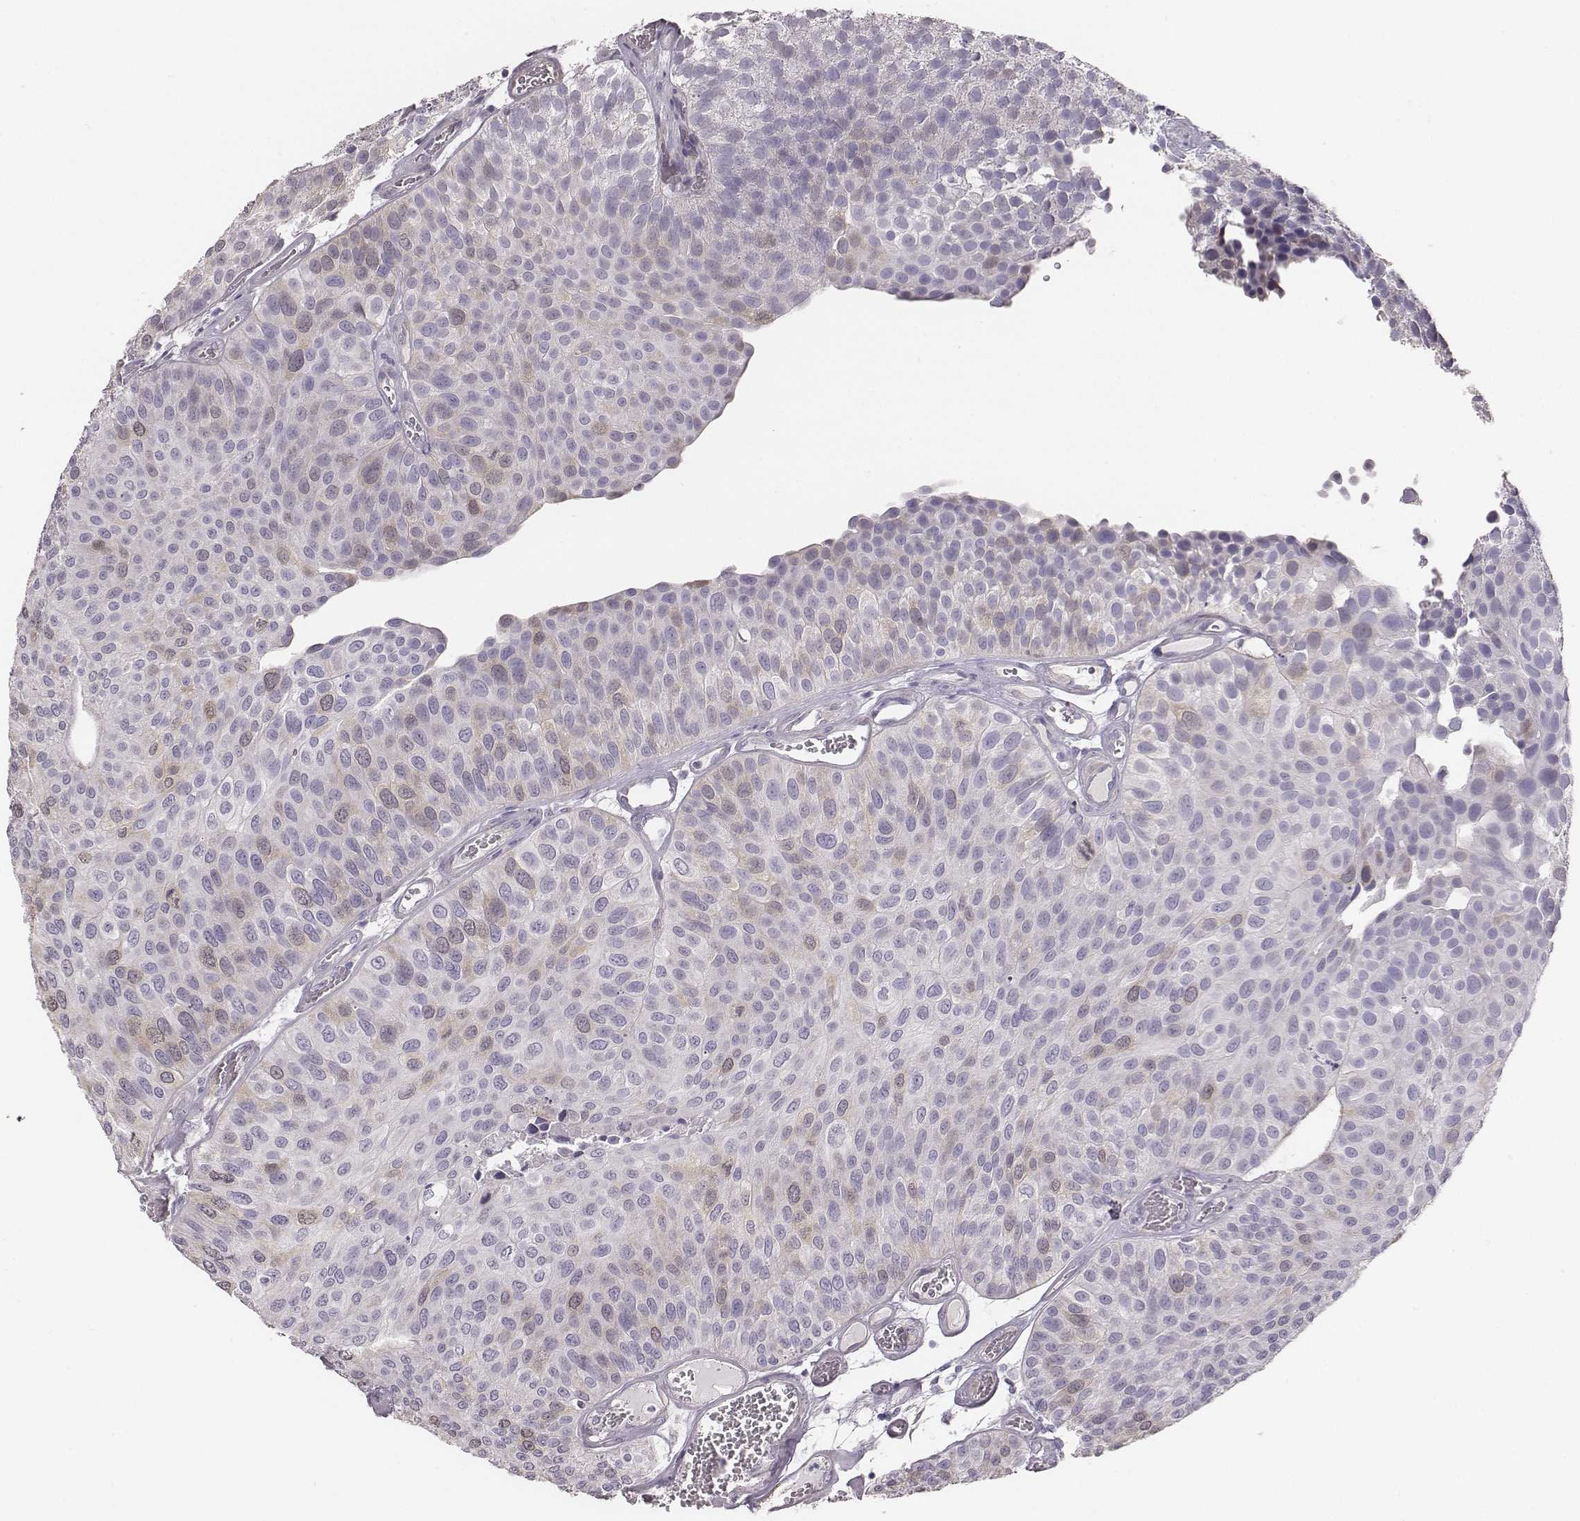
{"staining": {"intensity": "negative", "quantity": "none", "location": "none"}, "tissue": "urothelial cancer", "cell_type": "Tumor cells", "image_type": "cancer", "snomed": [{"axis": "morphology", "description": "Urothelial carcinoma, Low grade"}, {"axis": "topography", "description": "Urinary bladder"}], "caption": "DAB (3,3'-diaminobenzidine) immunohistochemical staining of human urothelial cancer demonstrates no significant expression in tumor cells. (DAB IHC with hematoxylin counter stain).", "gene": "PBK", "patient": {"sex": "female", "age": 87}}